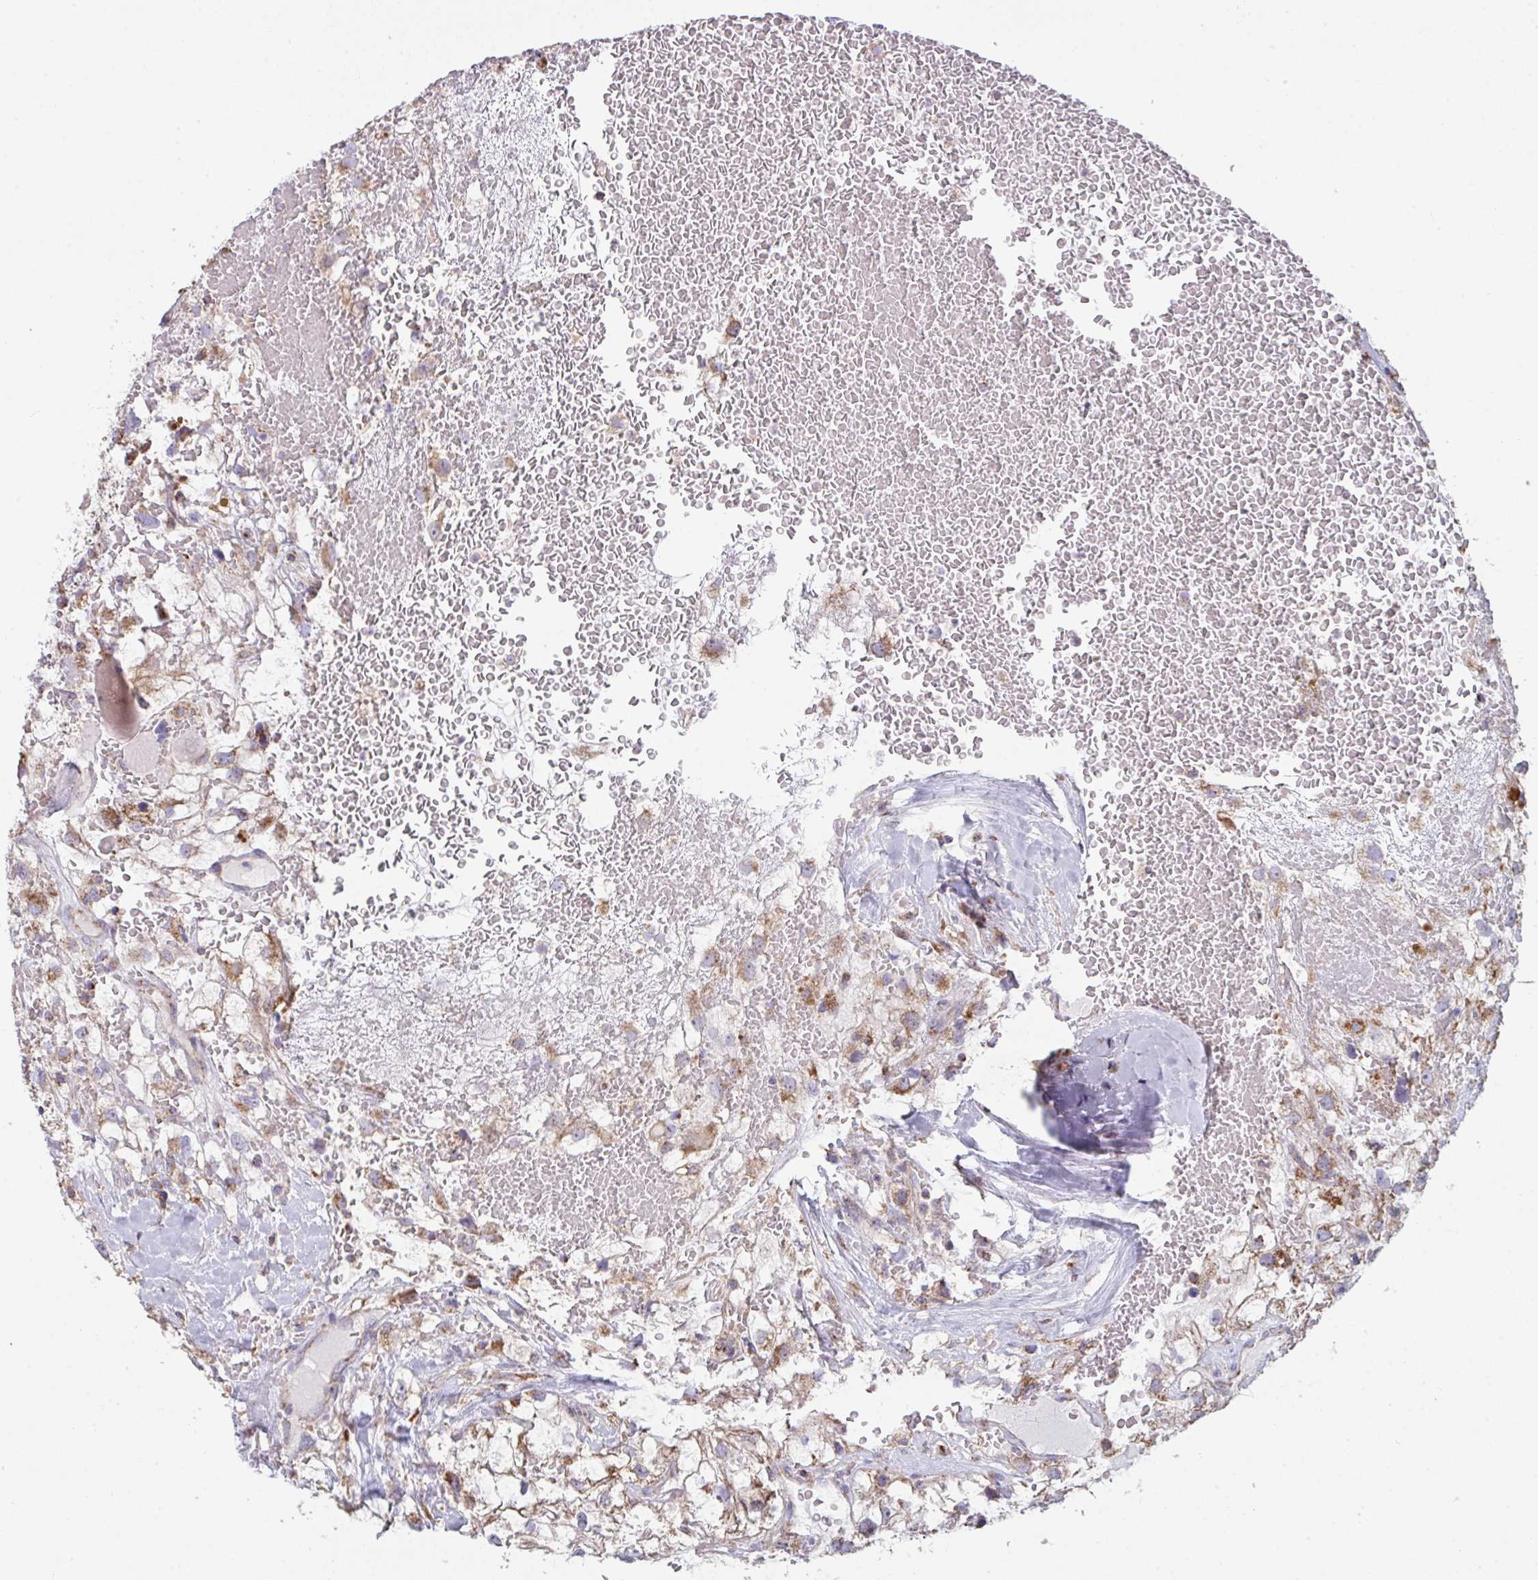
{"staining": {"intensity": "moderate", "quantity": ">75%", "location": "cytoplasmic/membranous"}, "tissue": "renal cancer", "cell_type": "Tumor cells", "image_type": "cancer", "snomed": [{"axis": "morphology", "description": "Adenocarcinoma, NOS"}, {"axis": "topography", "description": "Kidney"}], "caption": "Human adenocarcinoma (renal) stained with a brown dye reveals moderate cytoplasmic/membranous positive staining in approximately >75% of tumor cells.", "gene": "MICOS10", "patient": {"sex": "male", "age": 59}}